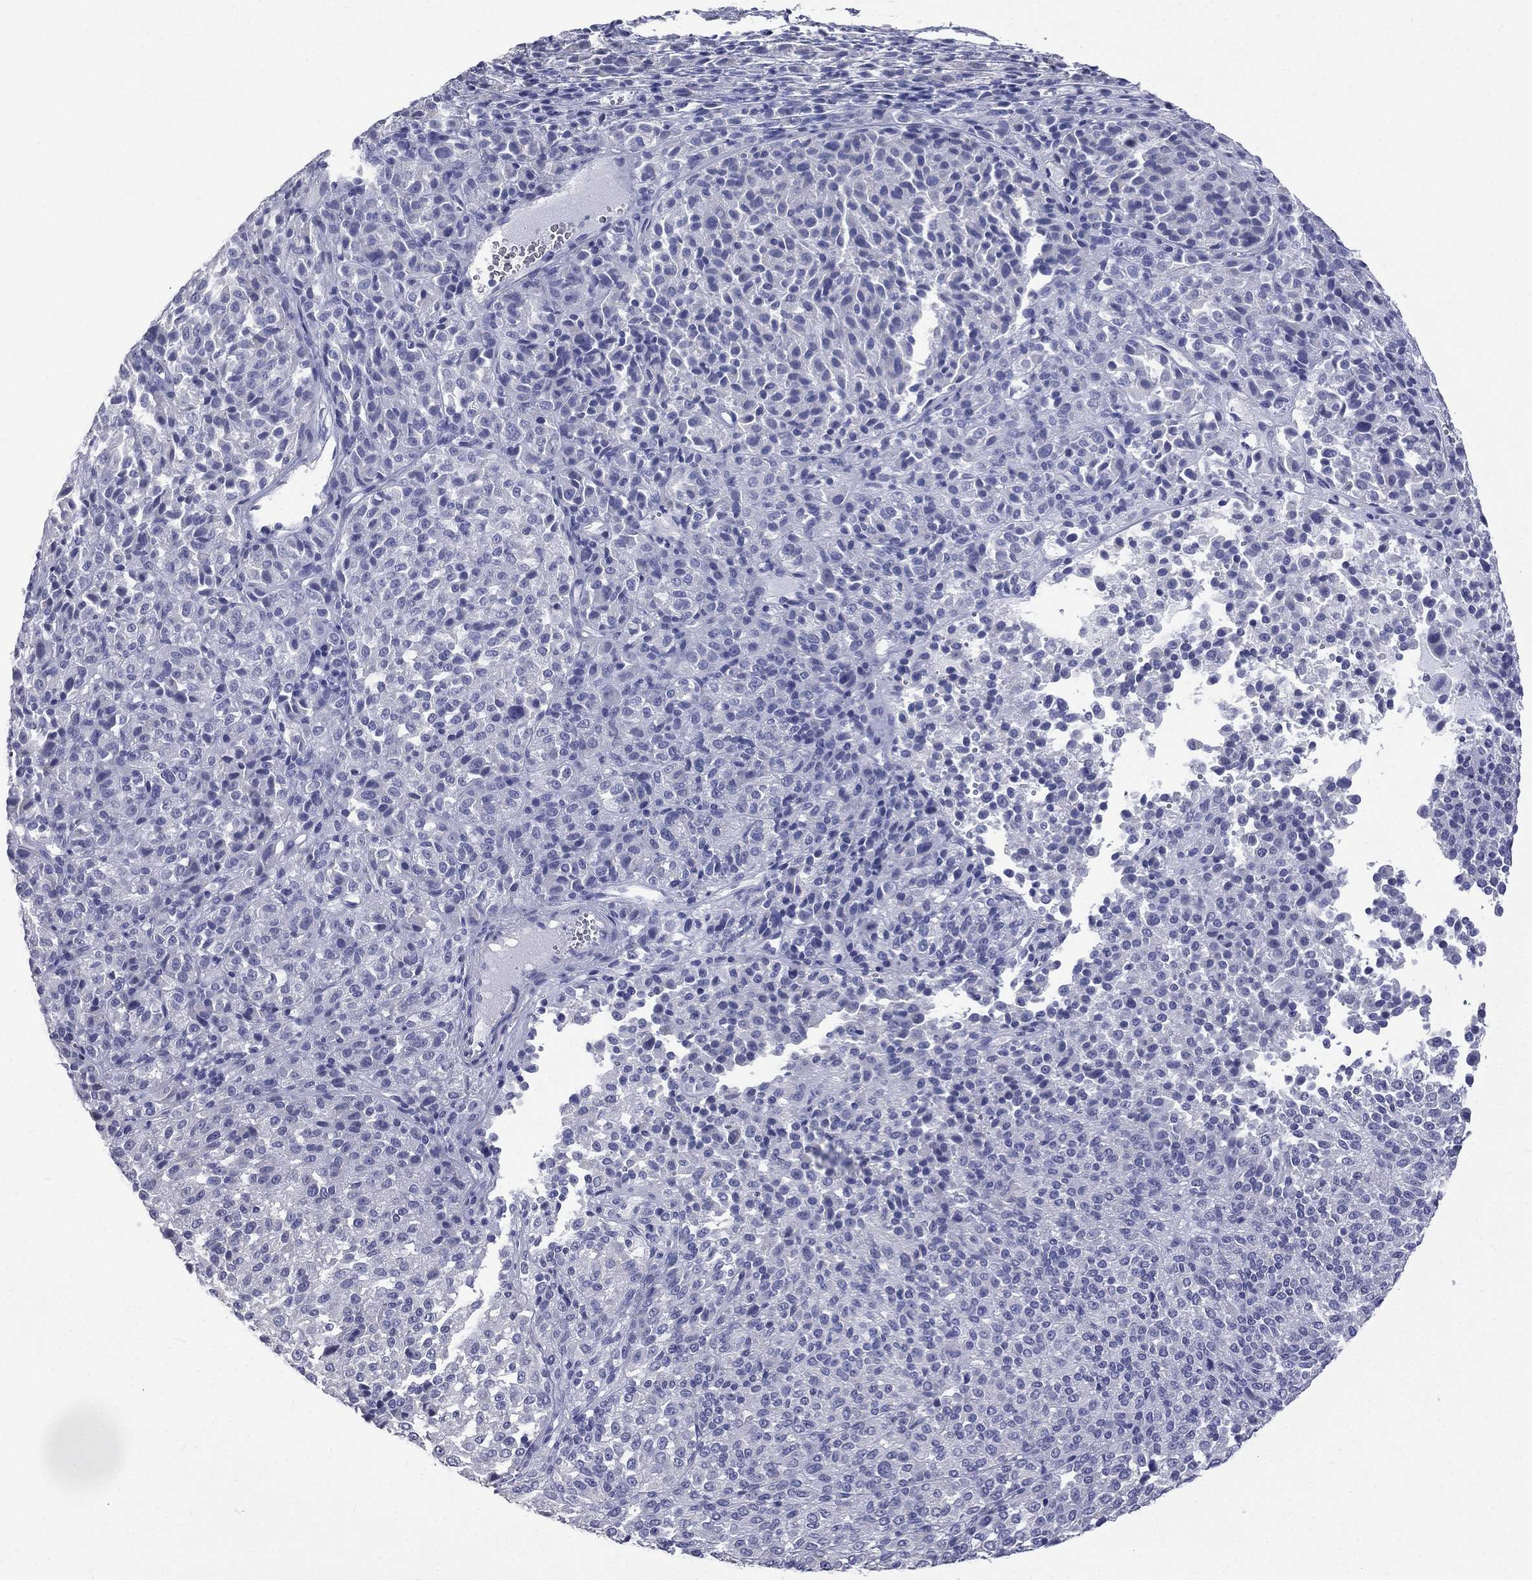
{"staining": {"intensity": "negative", "quantity": "none", "location": "none"}, "tissue": "melanoma", "cell_type": "Tumor cells", "image_type": "cancer", "snomed": [{"axis": "morphology", "description": "Malignant melanoma, Metastatic site"}, {"axis": "topography", "description": "Brain"}], "caption": "DAB (3,3'-diaminobenzidine) immunohistochemical staining of malignant melanoma (metastatic site) exhibits no significant positivity in tumor cells.", "gene": "CES2", "patient": {"sex": "female", "age": 56}}